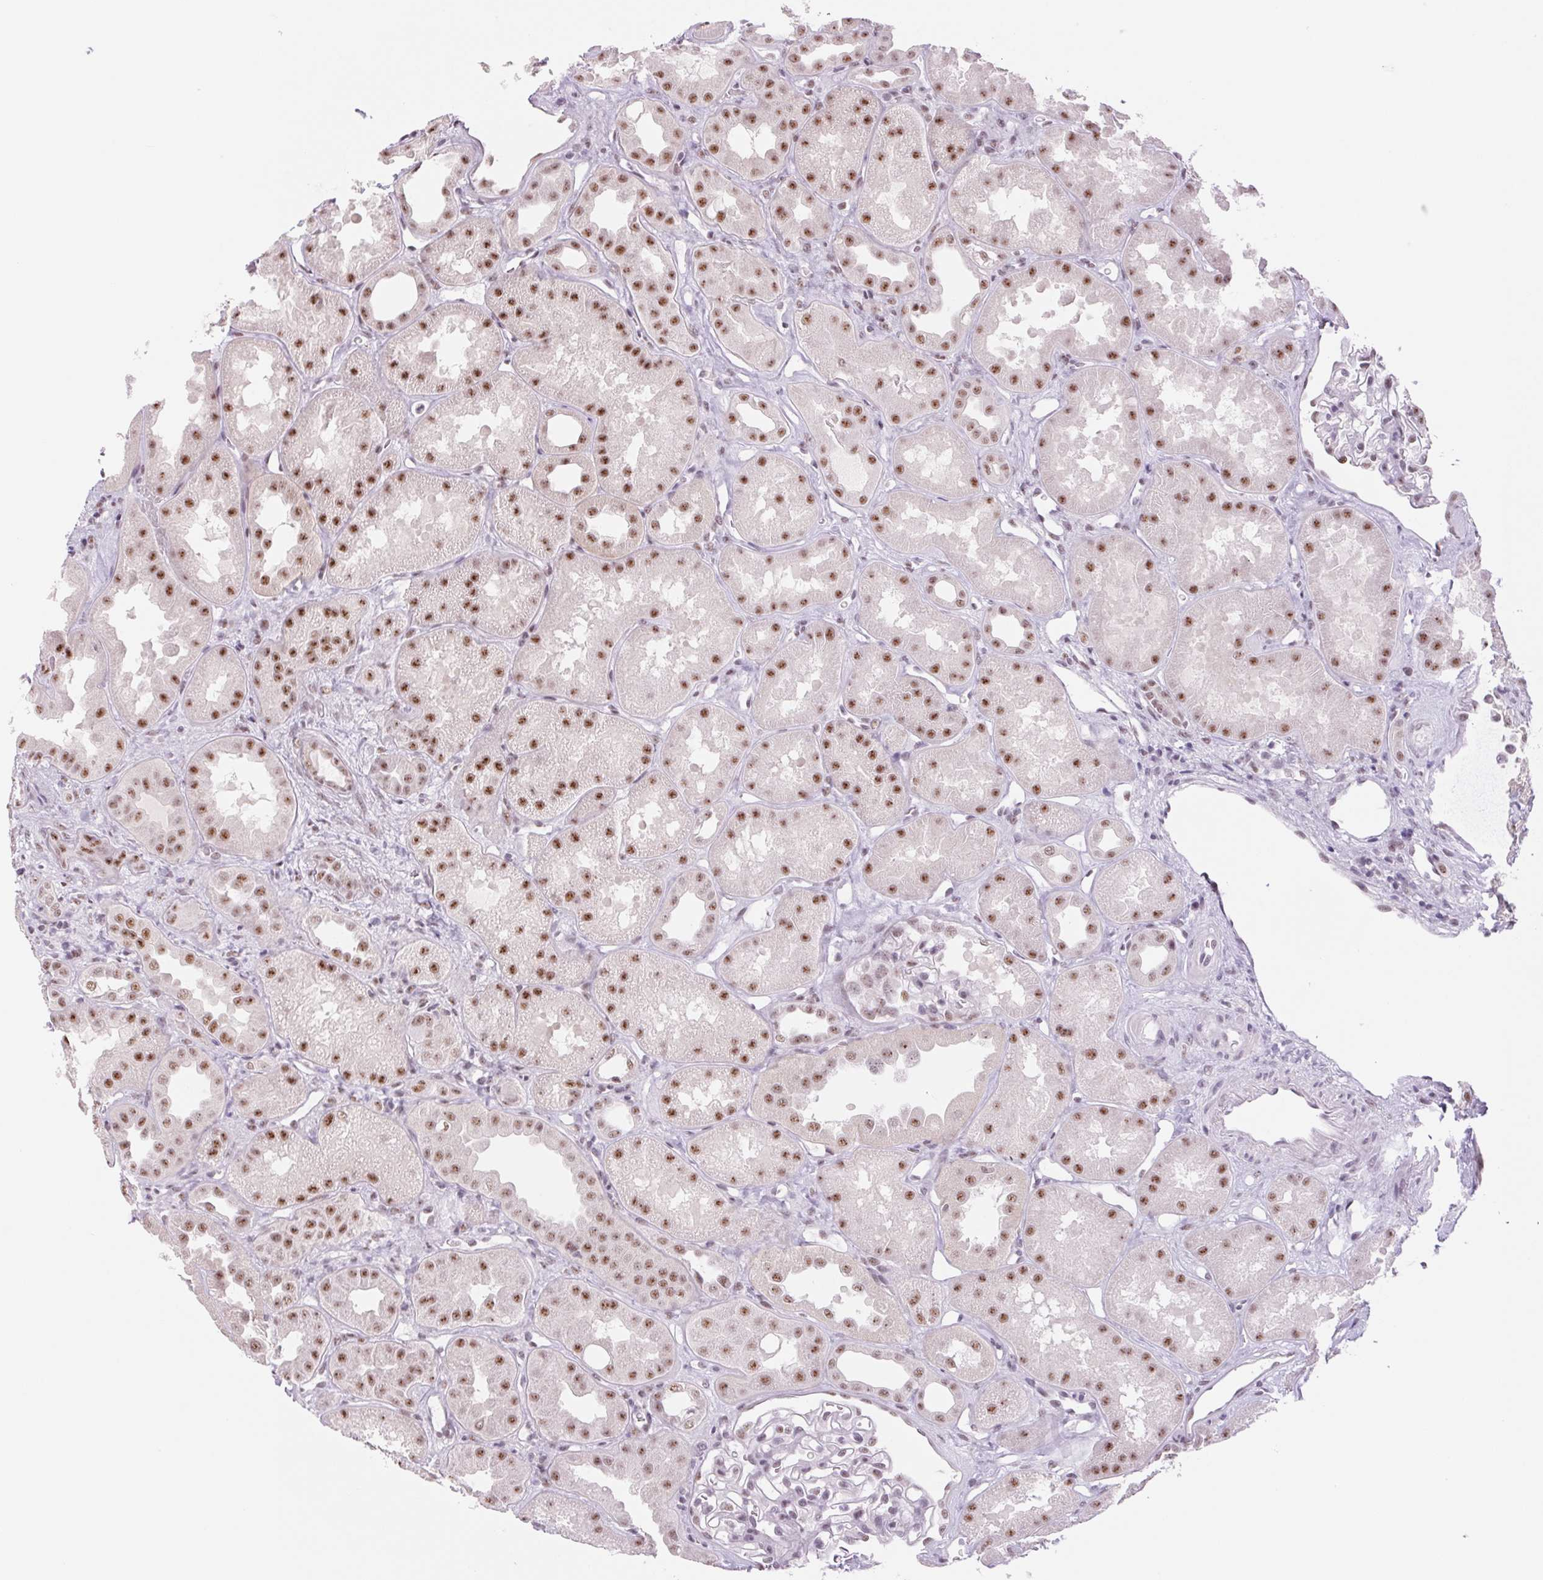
{"staining": {"intensity": "weak", "quantity": "<25%", "location": "nuclear"}, "tissue": "kidney", "cell_type": "Cells in glomeruli", "image_type": "normal", "snomed": [{"axis": "morphology", "description": "Normal tissue, NOS"}, {"axis": "topography", "description": "Kidney"}], "caption": "Kidney stained for a protein using immunohistochemistry exhibits no staining cells in glomeruli.", "gene": "ZC3H14", "patient": {"sex": "male", "age": 61}}